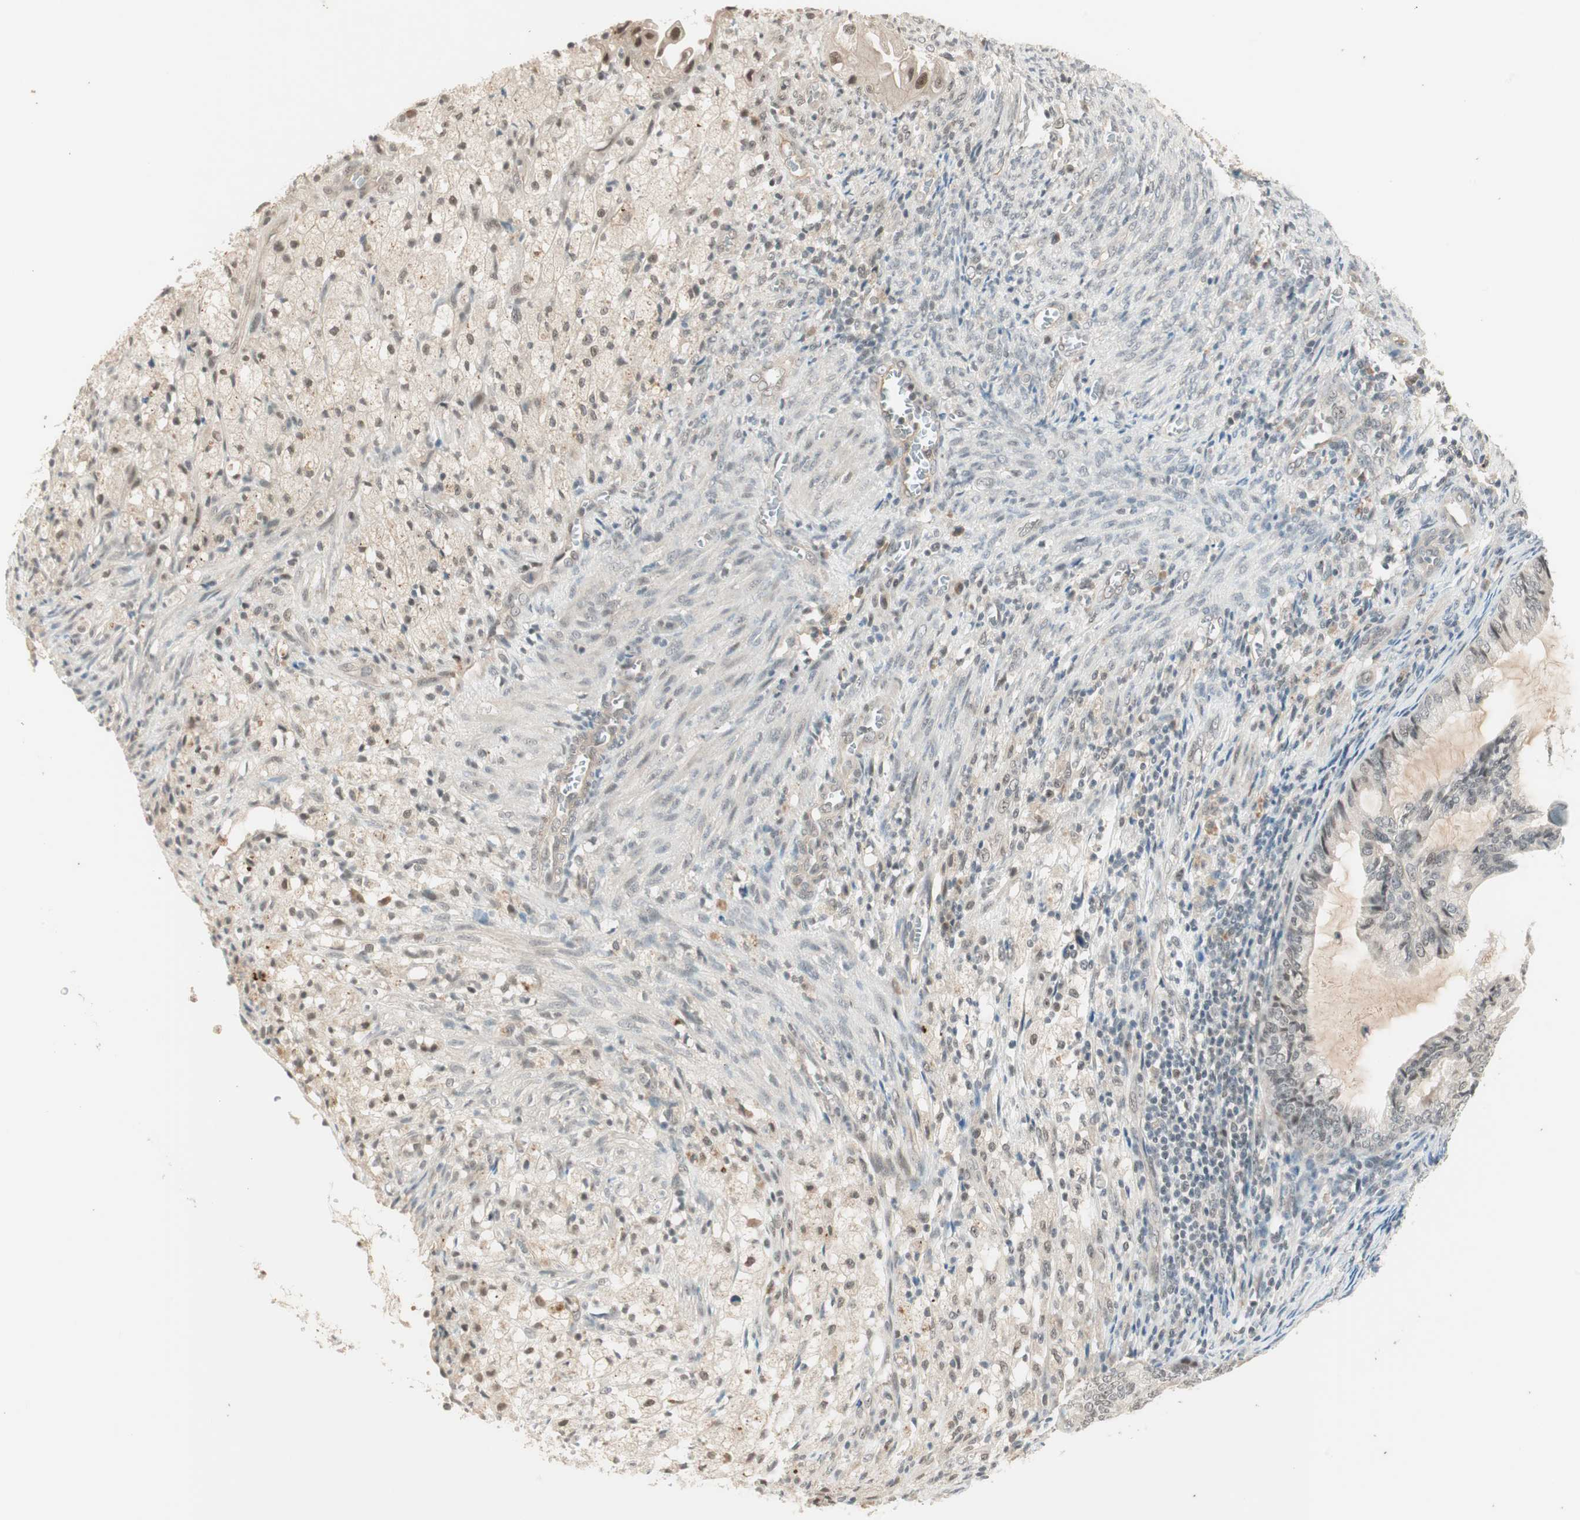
{"staining": {"intensity": "negative", "quantity": "none", "location": "none"}, "tissue": "cervical cancer", "cell_type": "Tumor cells", "image_type": "cancer", "snomed": [{"axis": "morphology", "description": "Normal tissue, NOS"}, {"axis": "morphology", "description": "Adenocarcinoma, NOS"}, {"axis": "topography", "description": "Cervix"}, {"axis": "topography", "description": "Endometrium"}], "caption": "Tumor cells are negative for brown protein staining in cervical adenocarcinoma. (DAB IHC with hematoxylin counter stain).", "gene": "RNGTT", "patient": {"sex": "female", "age": 86}}